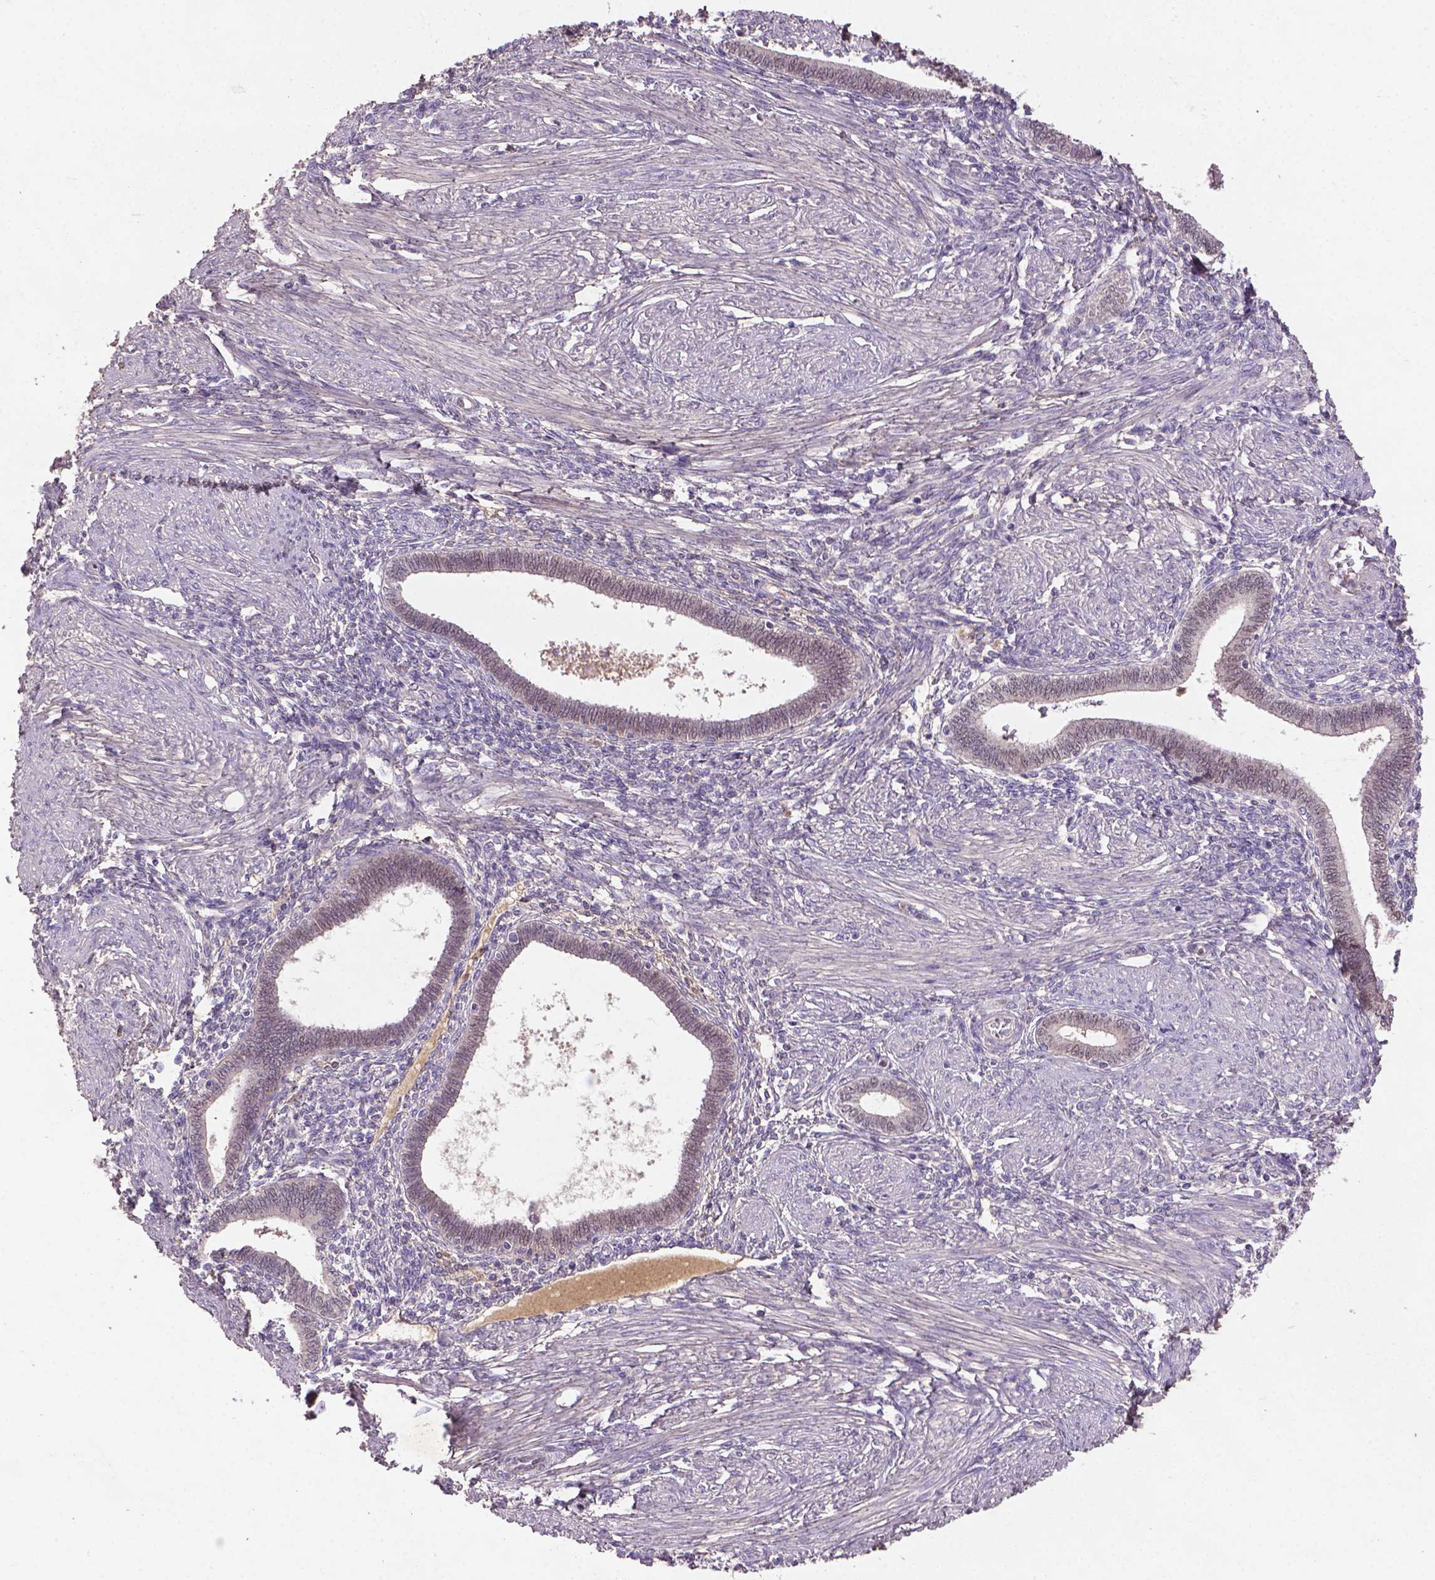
{"staining": {"intensity": "negative", "quantity": "none", "location": "none"}, "tissue": "endometrium", "cell_type": "Cells in endometrial stroma", "image_type": "normal", "snomed": [{"axis": "morphology", "description": "Normal tissue, NOS"}, {"axis": "topography", "description": "Endometrium"}], "caption": "Immunohistochemistry (IHC) micrograph of normal endometrium: endometrium stained with DAB (3,3'-diaminobenzidine) exhibits no significant protein expression in cells in endometrial stroma. (DAB (3,3'-diaminobenzidine) immunohistochemistry with hematoxylin counter stain).", "gene": "SOX17", "patient": {"sex": "female", "age": 42}}